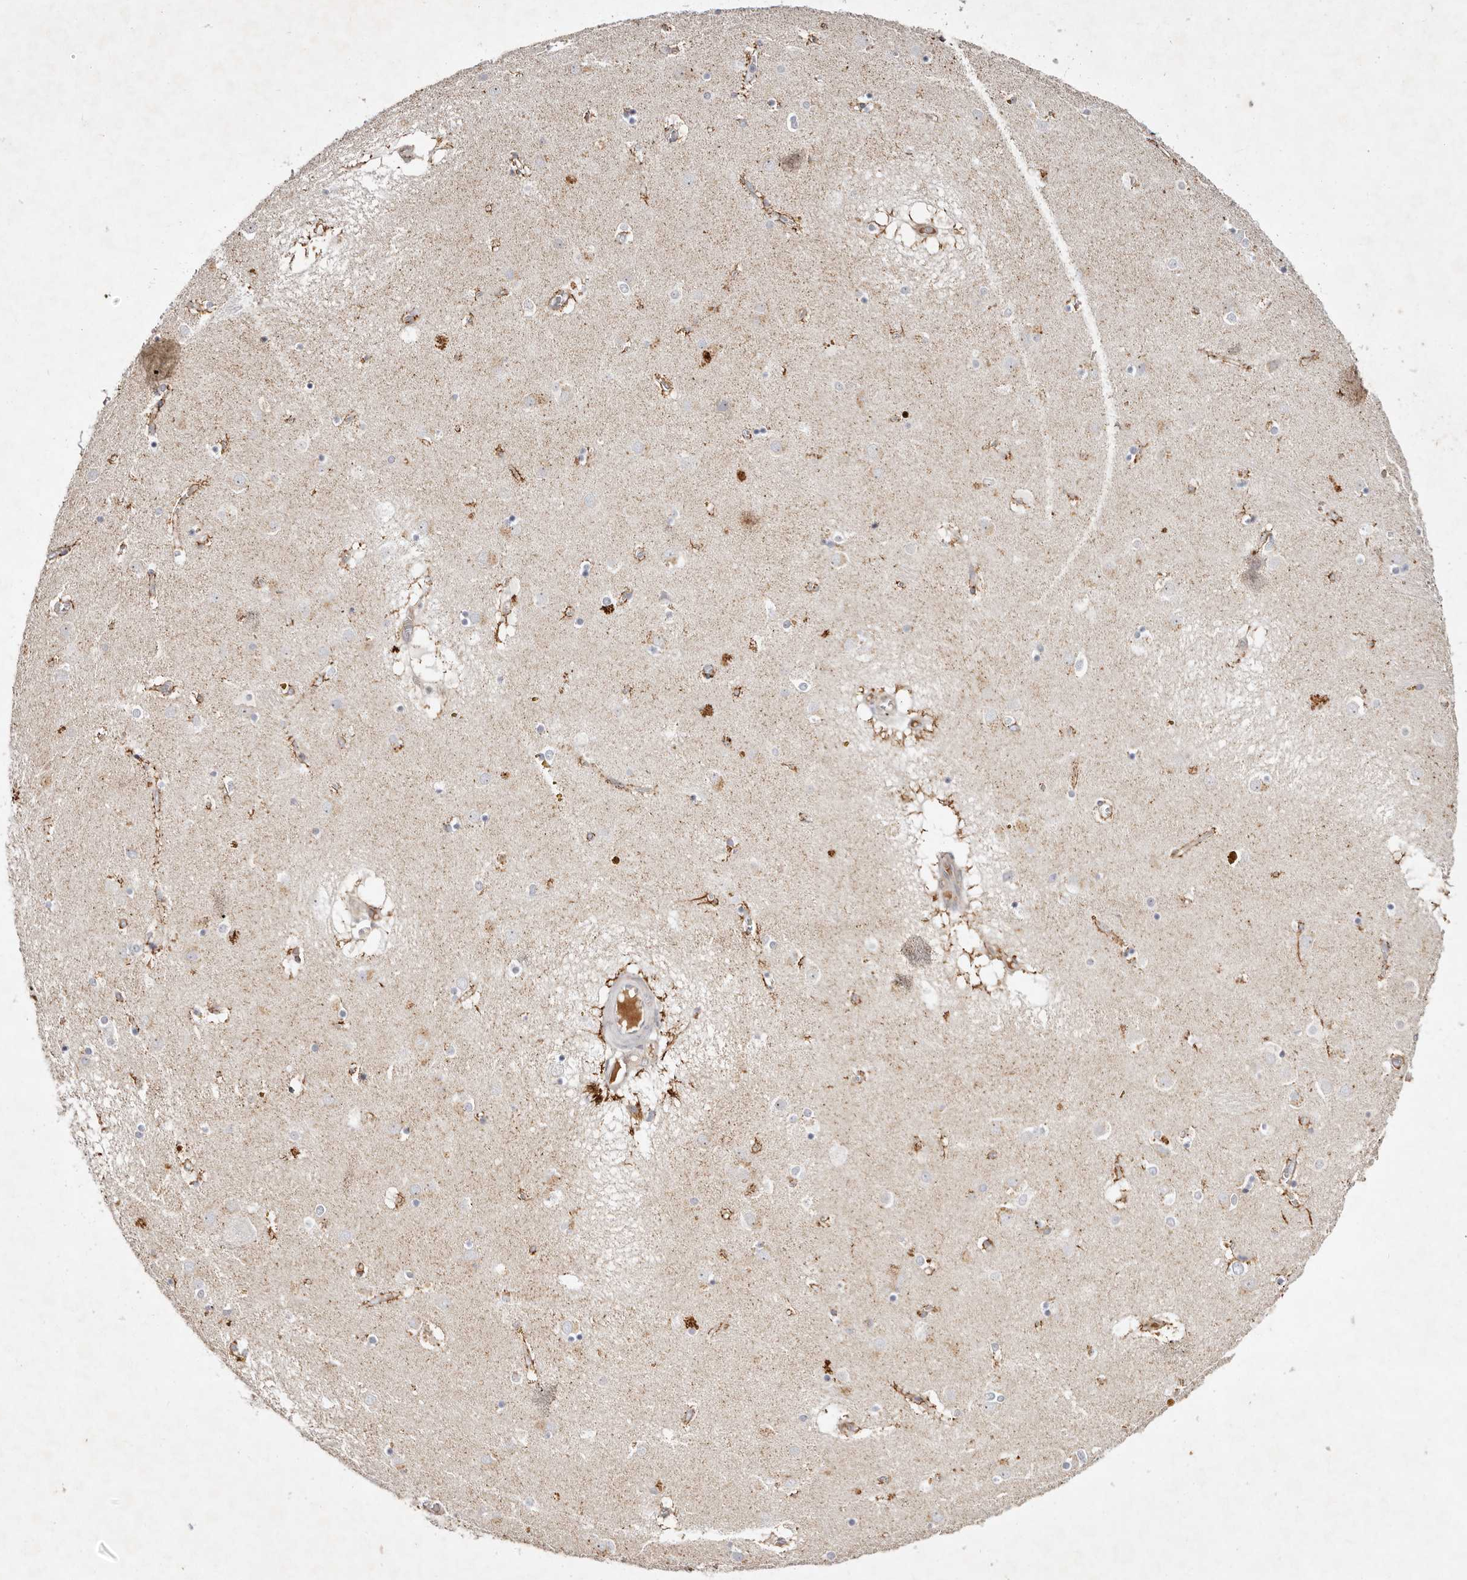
{"staining": {"intensity": "moderate", "quantity": "<25%", "location": "cytoplasmic/membranous"}, "tissue": "caudate", "cell_type": "Glial cells", "image_type": "normal", "snomed": [{"axis": "morphology", "description": "Normal tissue, NOS"}, {"axis": "topography", "description": "Lateral ventricle wall"}], "caption": "Protein expression analysis of benign human caudate reveals moderate cytoplasmic/membranous staining in approximately <25% of glial cells. (brown staining indicates protein expression, while blue staining denotes nuclei).", "gene": "SERPINH1", "patient": {"sex": "male", "age": 70}}